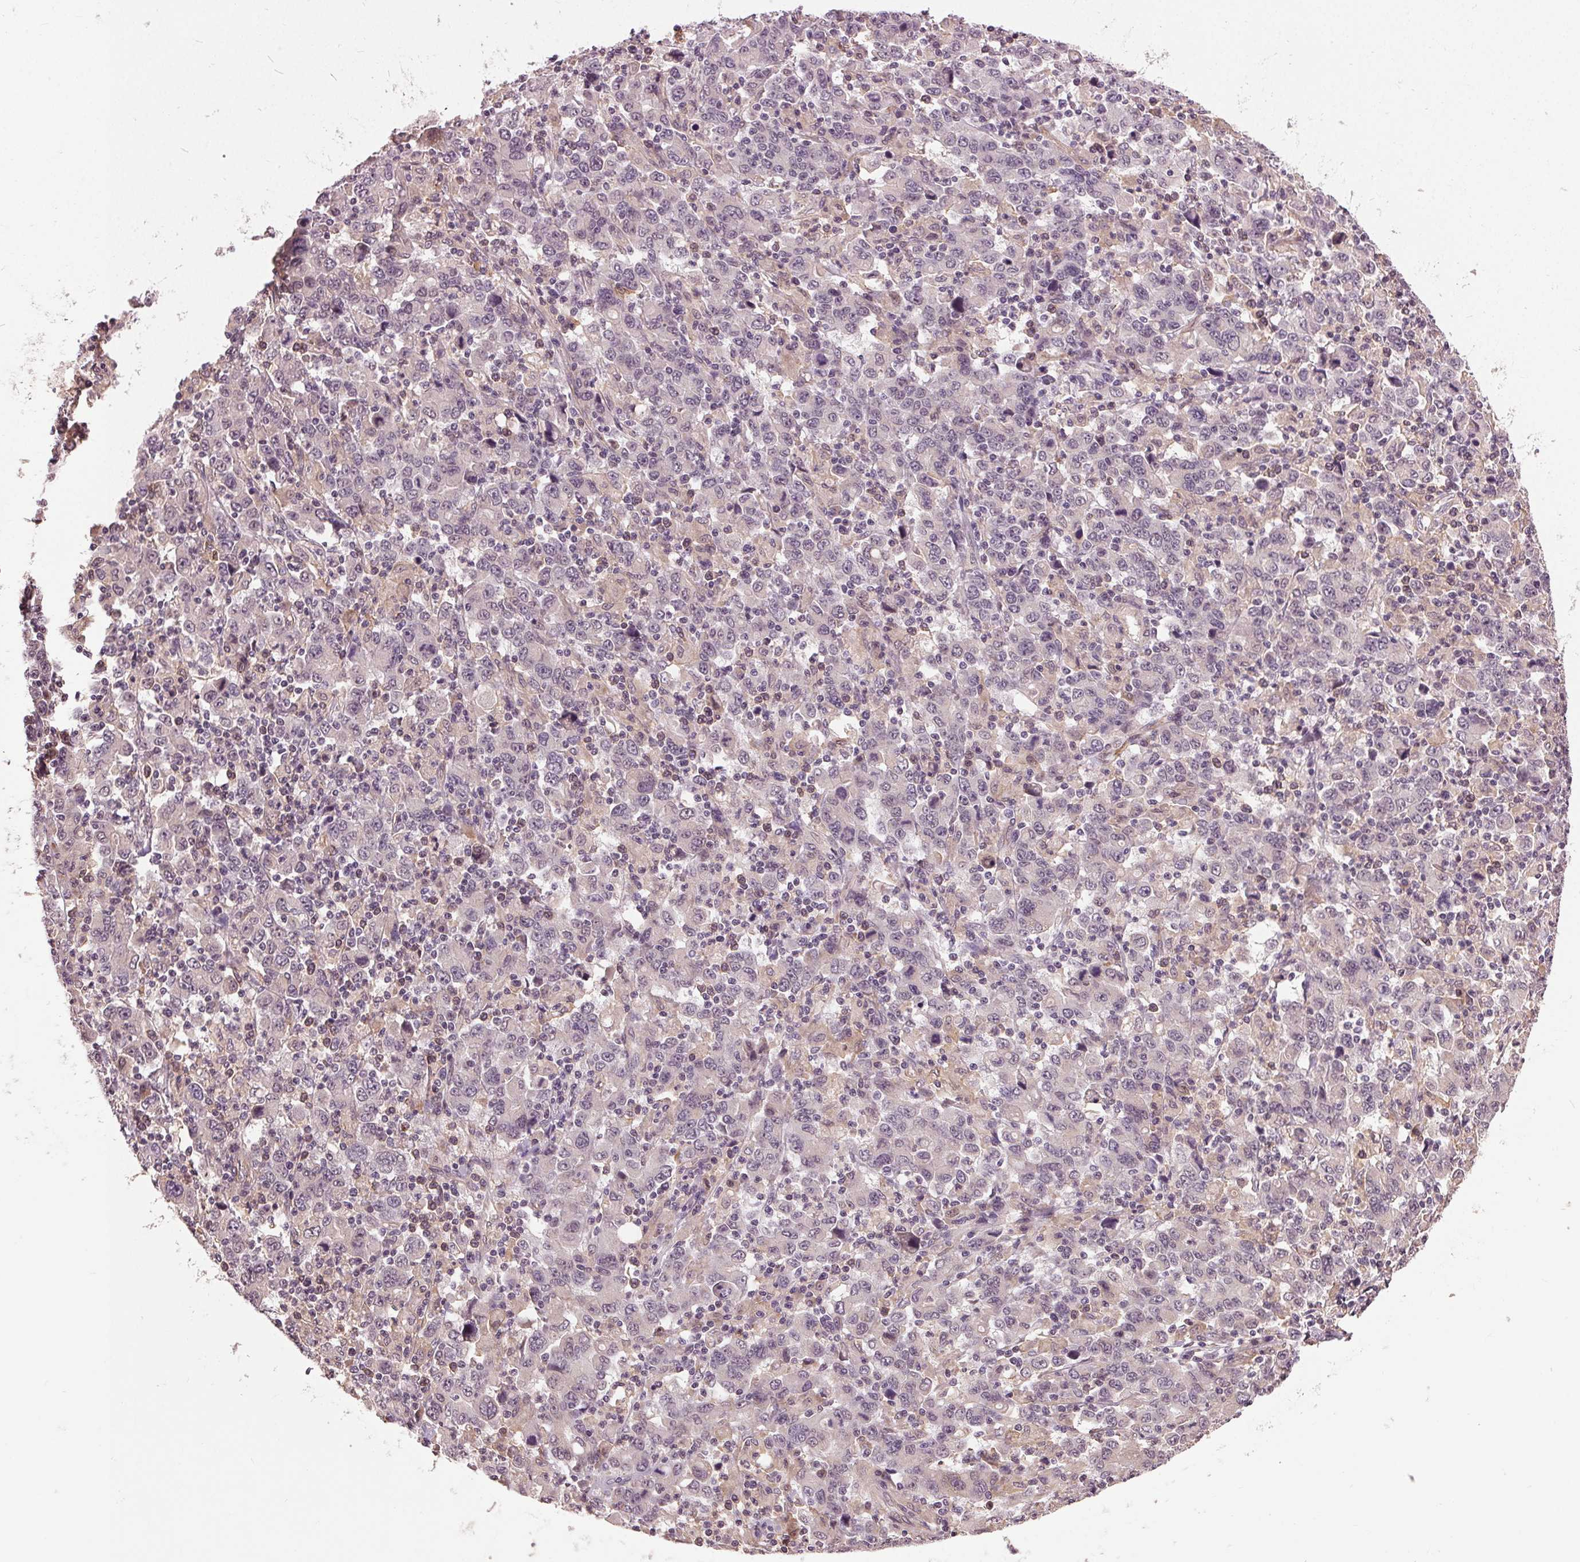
{"staining": {"intensity": "negative", "quantity": "none", "location": "none"}, "tissue": "stomach cancer", "cell_type": "Tumor cells", "image_type": "cancer", "snomed": [{"axis": "morphology", "description": "Adenocarcinoma, NOS"}, {"axis": "topography", "description": "Stomach, upper"}], "caption": "Stomach cancer stained for a protein using IHC shows no expression tumor cells.", "gene": "BSDC1", "patient": {"sex": "male", "age": 69}}